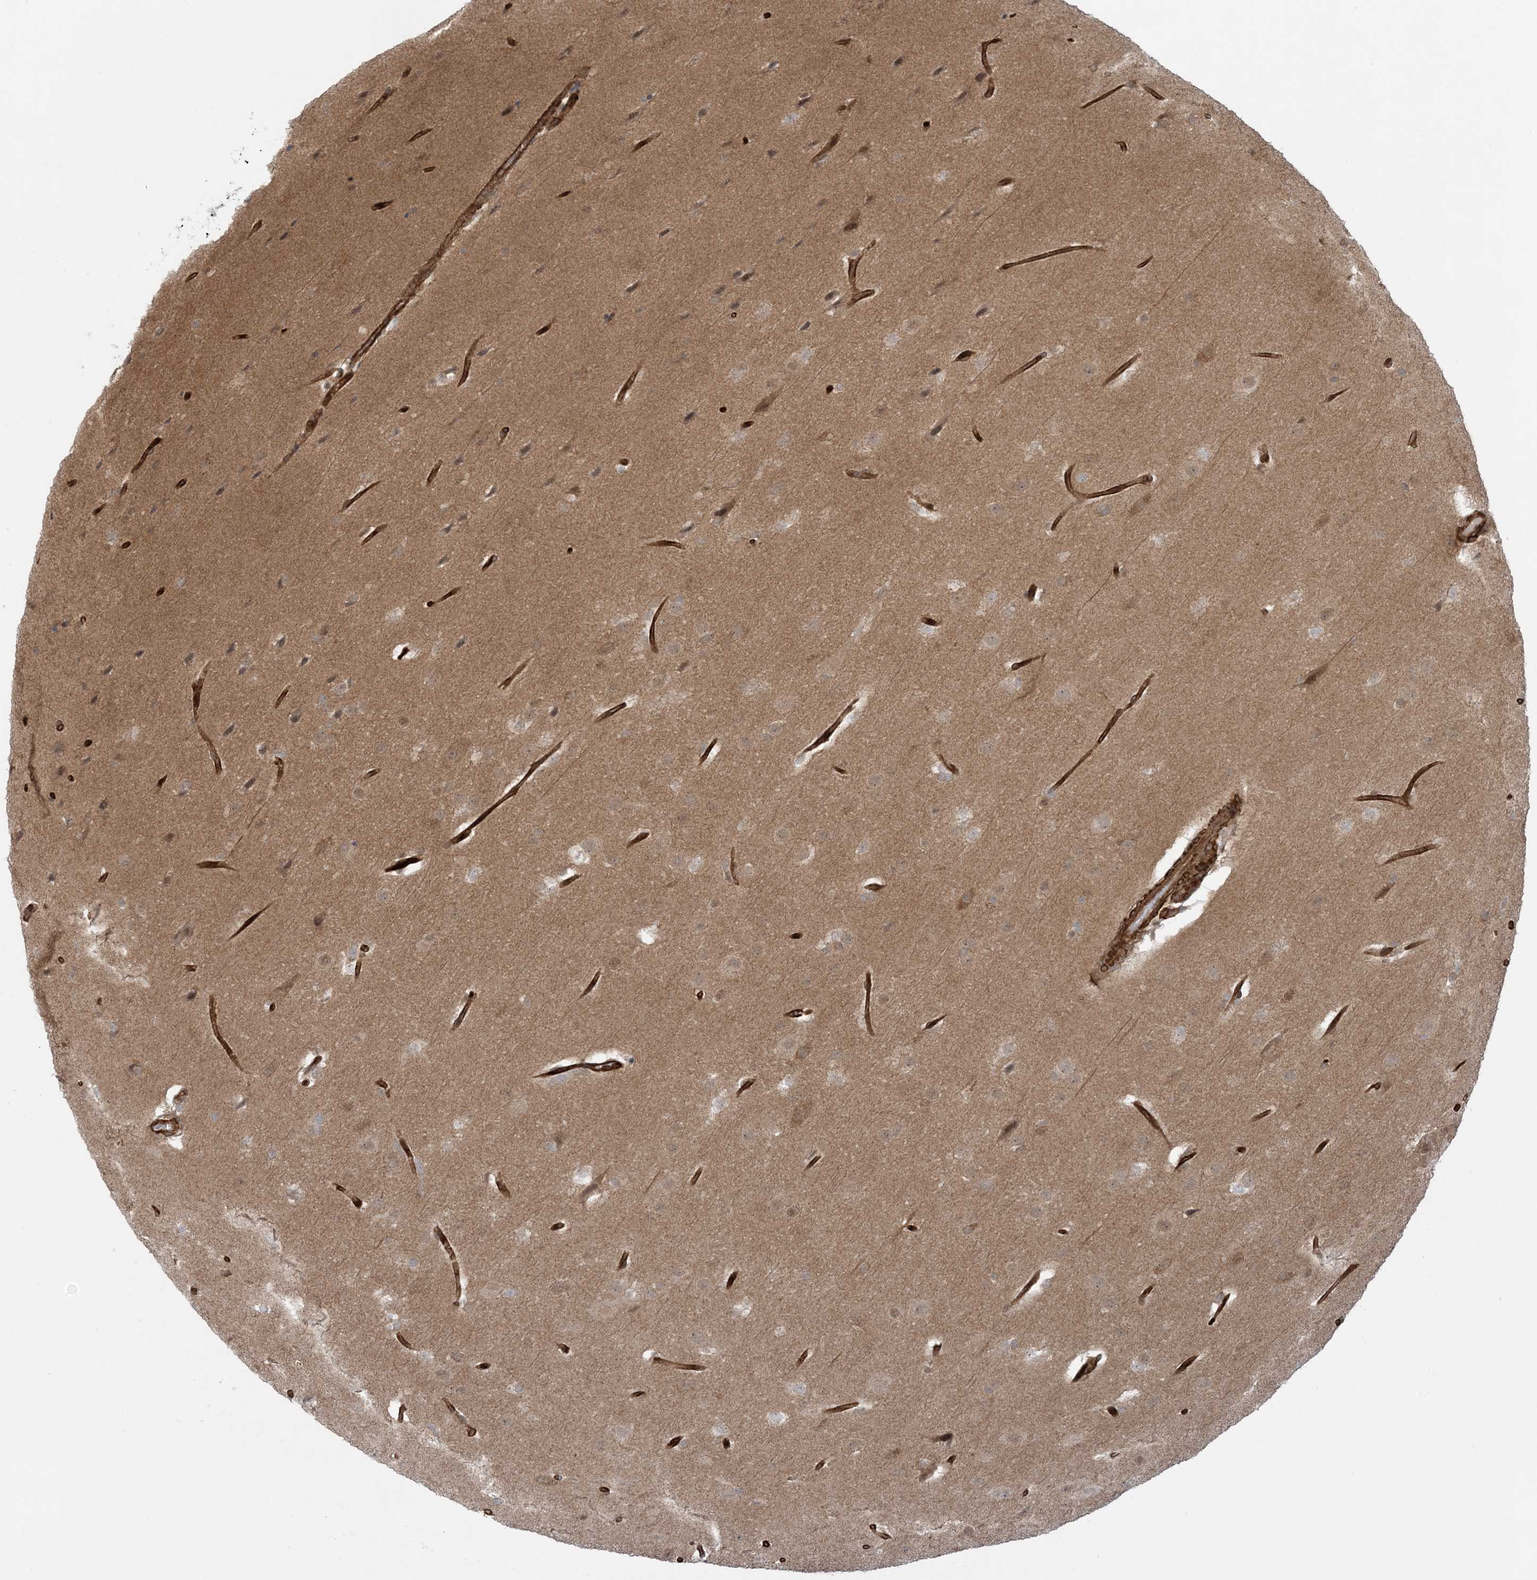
{"staining": {"intensity": "weak", "quantity": "<25%", "location": "cytoplasmic/membranous"}, "tissue": "glioma", "cell_type": "Tumor cells", "image_type": "cancer", "snomed": [{"axis": "morphology", "description": "Glioma, malignant, Low grade"}, {"axis": "topography", "description": "Brain"}], "caption": "A high-resolution photomicrograph shows IHC staining of glioma, which exhibits no significant positivity in tumor cells.", "gene": "PPM1F", "patient": {"sex": "female", "age": 37}}